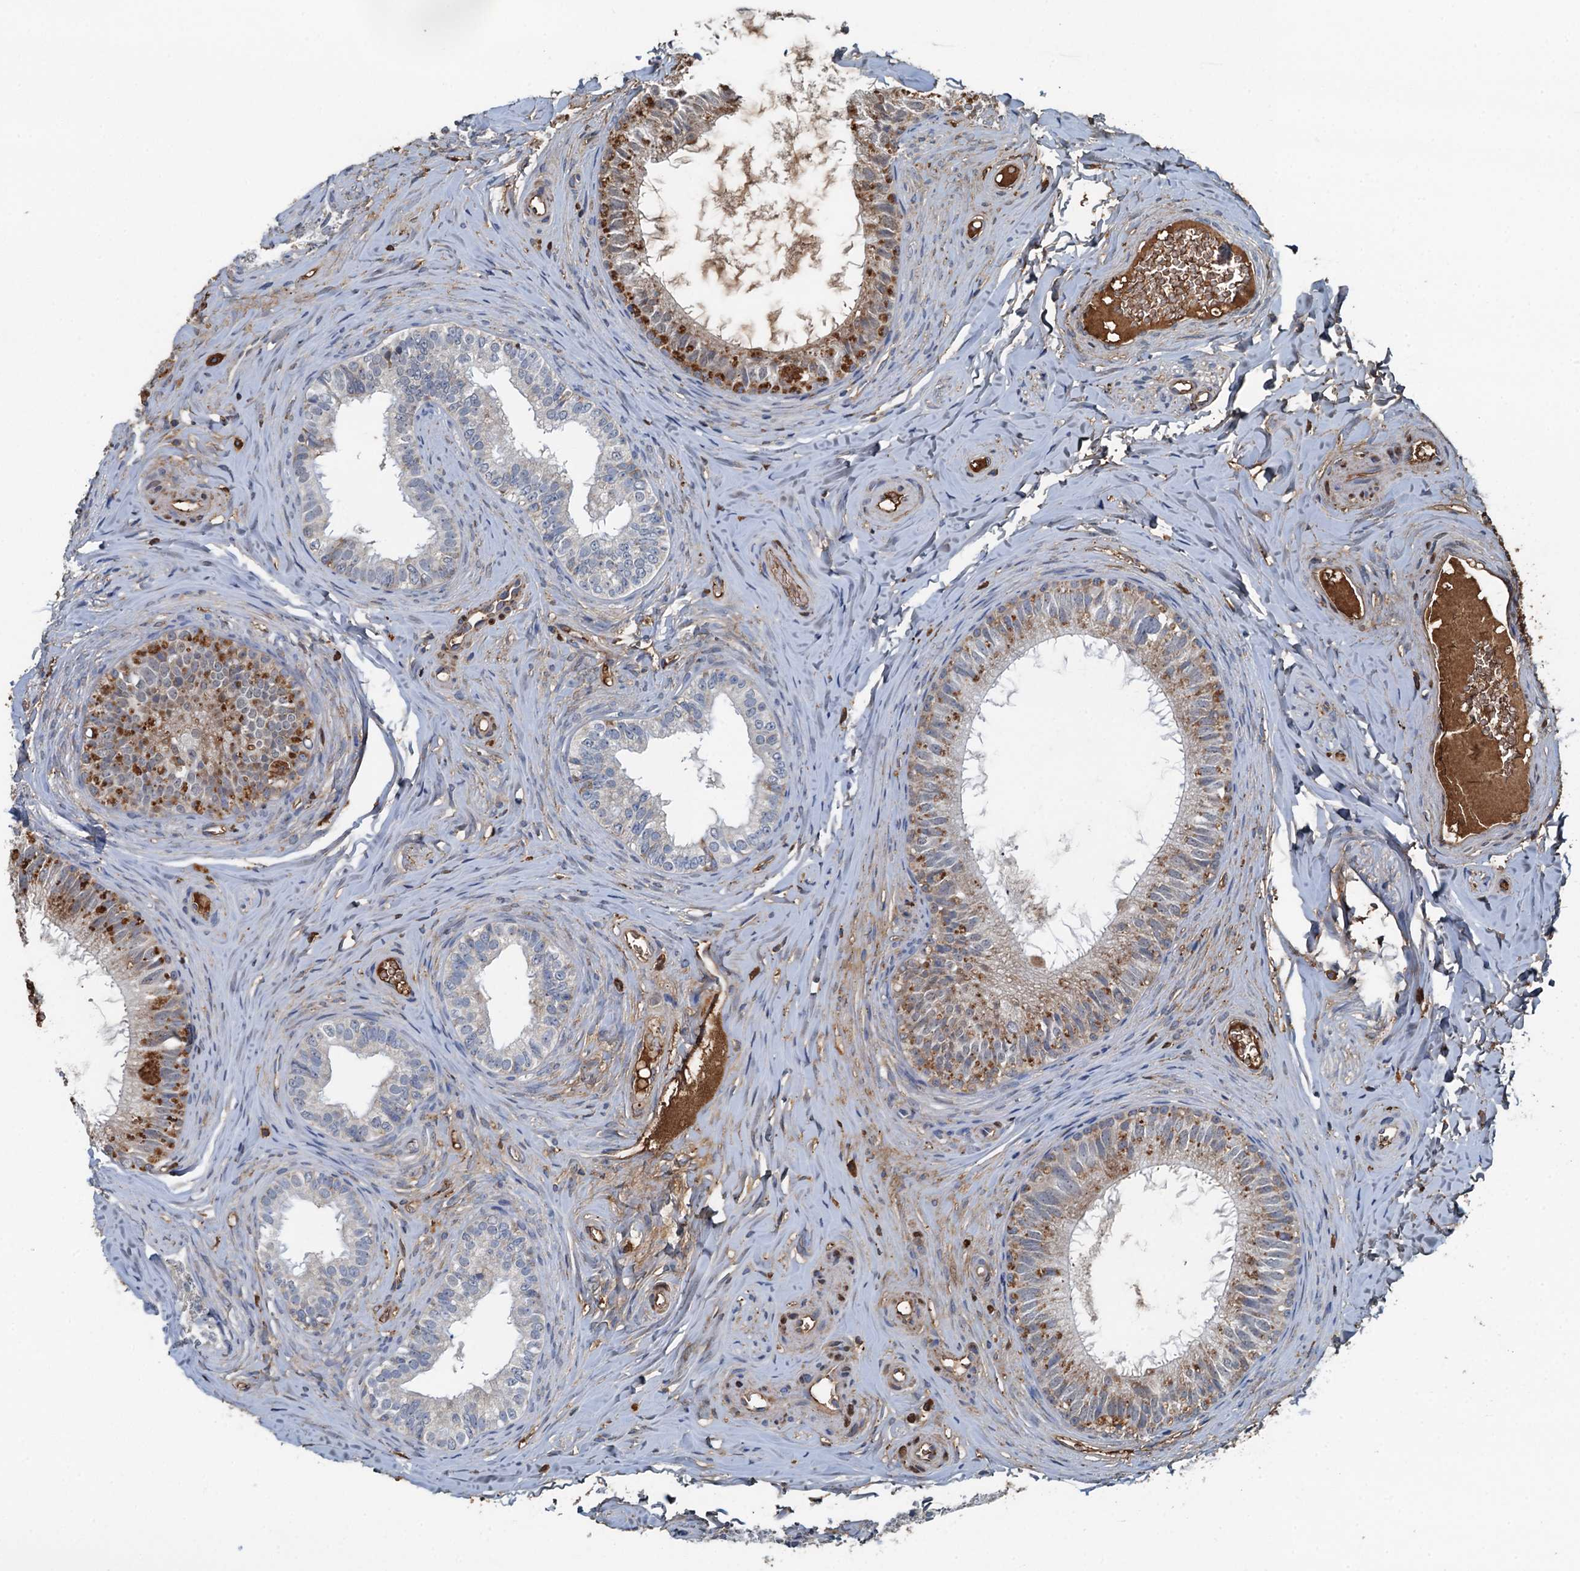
{"staining": {"intensity": "moderate", "quantity": "25%-75%", "location": "cytoplasmic/membranous"}, "tissue": "epididymis", "cell_type": "Glandular cells", "image_type": "normal", "snomed": [{"axis": "morphology", "description": "Normal tissue, NOS"}, {"axis": "topography", "description": "Epididymis"}], "caption": "DAB immunohistochemical staining of unremarkable epididymis displays moderate cytoplasmic/membranous protein staining in approximately 25%-75% of glandular cells. The protein of interest is shown in brown color, while the nuclei are stained blue.", "gene": "LSM14B", "patient": {"sex": "male", "age": 34}}